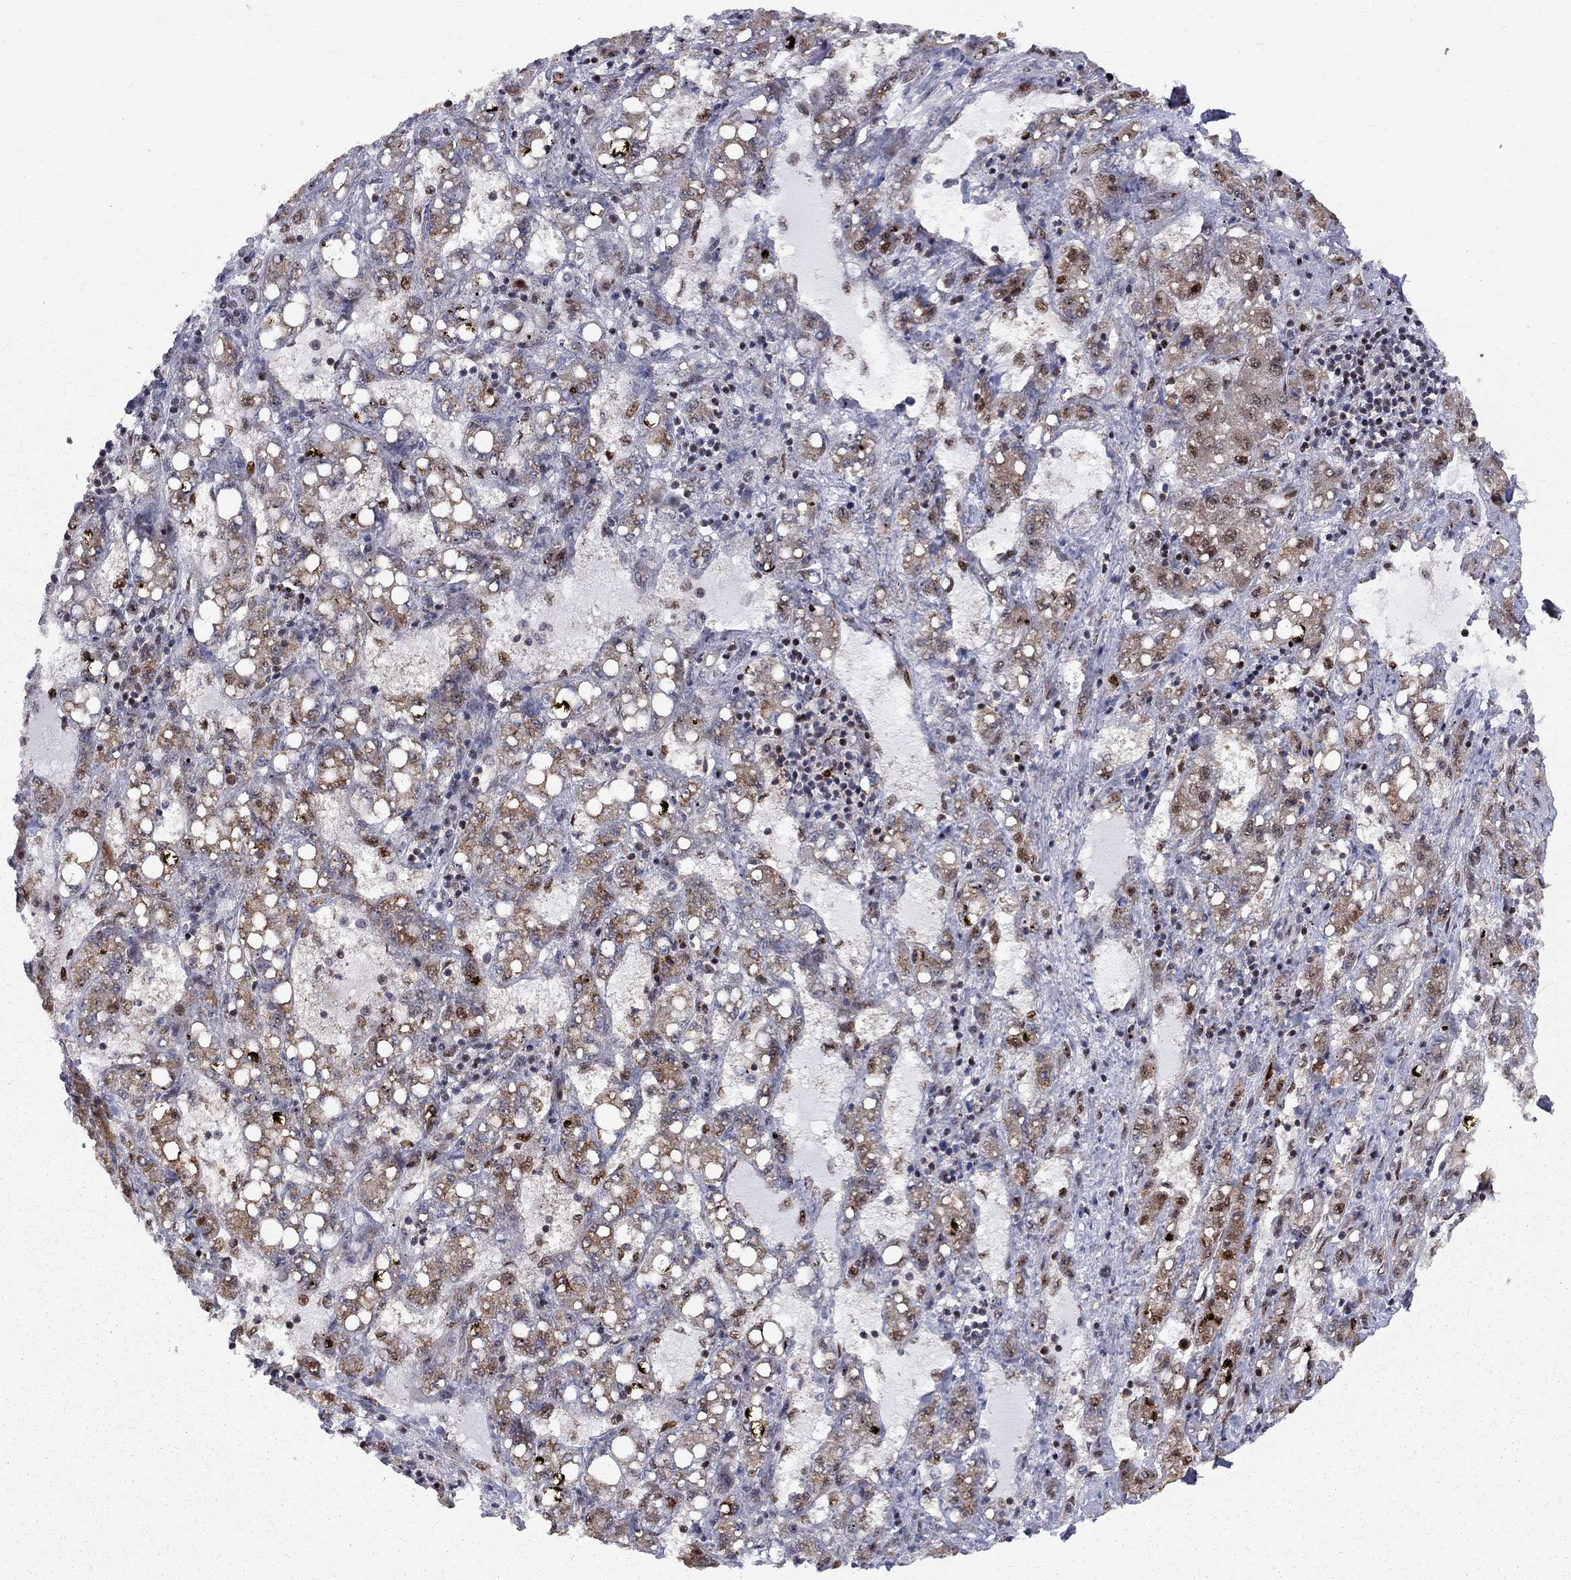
{"staining": {"intensity": "moderate", "quantity": "25%-75%", "location": "cytoplasmic/membranous"}, "tissue": "liver cancer", "cell_type": "Tumor cells", "image_type": "cancer", "snomed": [{"axis": "morphology", "description": "Carcinoma, Hepatocellular, NOS"}, {"axis": "topography", "description": "Liver"}], "caption": "A photomicrograph showing moderate cytoplasmic/membranous staining in approximately 25%-75% of tumor cells in hepatocellular carcinoma (liver), as visualized by brown immunohistochemical staining.", "gene": "ELOB", "patient": {"sex": "female", "age": 65}}